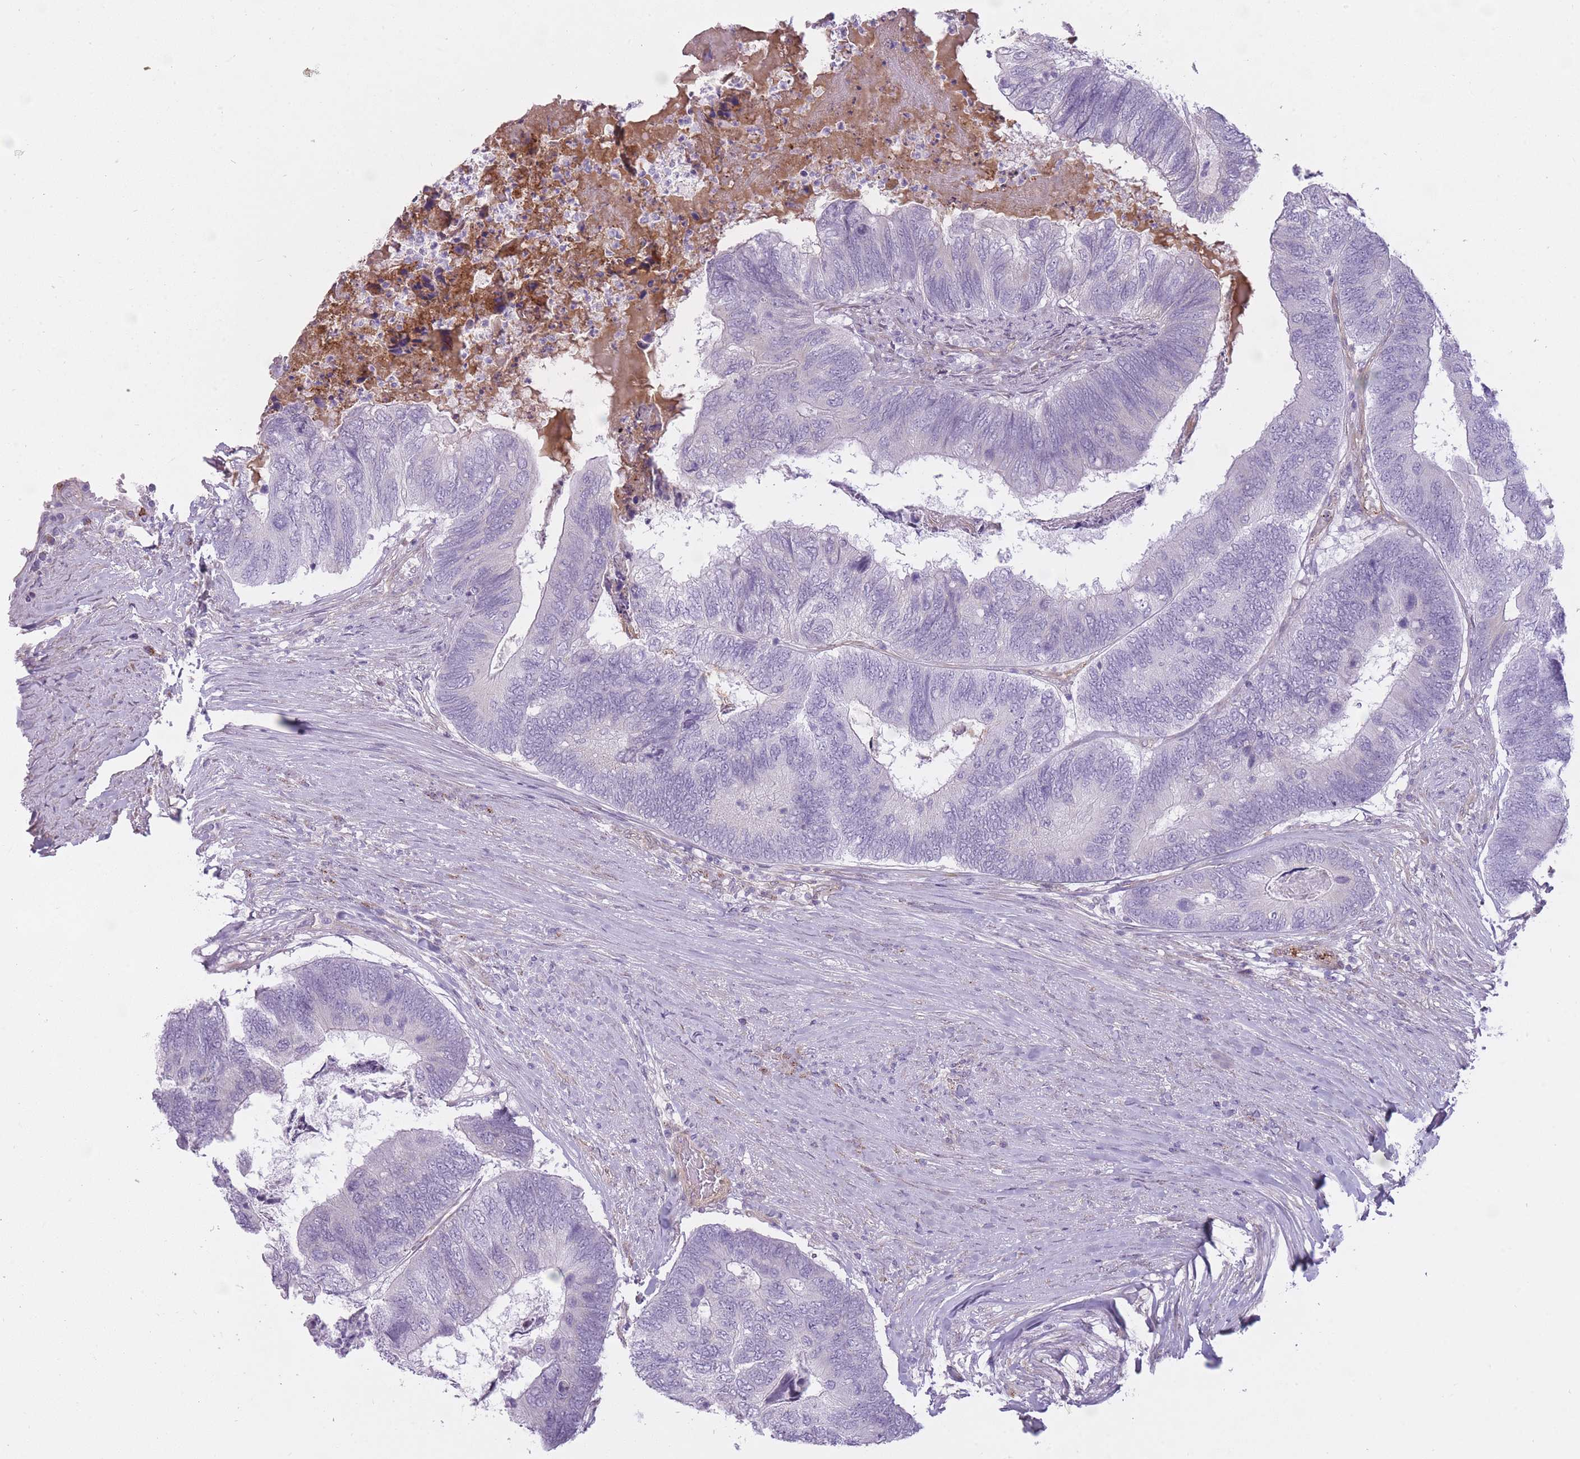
{"staining": {"intensity": "negative", "quantity": "none", "location": "none"}, "tissue": "colorectal cancer", "cell_type": "Tumor cells", "image_type": "cancer", "snomed": [{"axis": "morphology", "description": "Adenocarcinoma, NOS"}, {"axis": "topography", "description": "Colon"}], "caption": "Protein analysis of adenocarcinoma (colorectal) exhibits no significant expression in tumor cells.", "gene": "PGRMC2", "patient": {"sex": "female", "age": 67}}